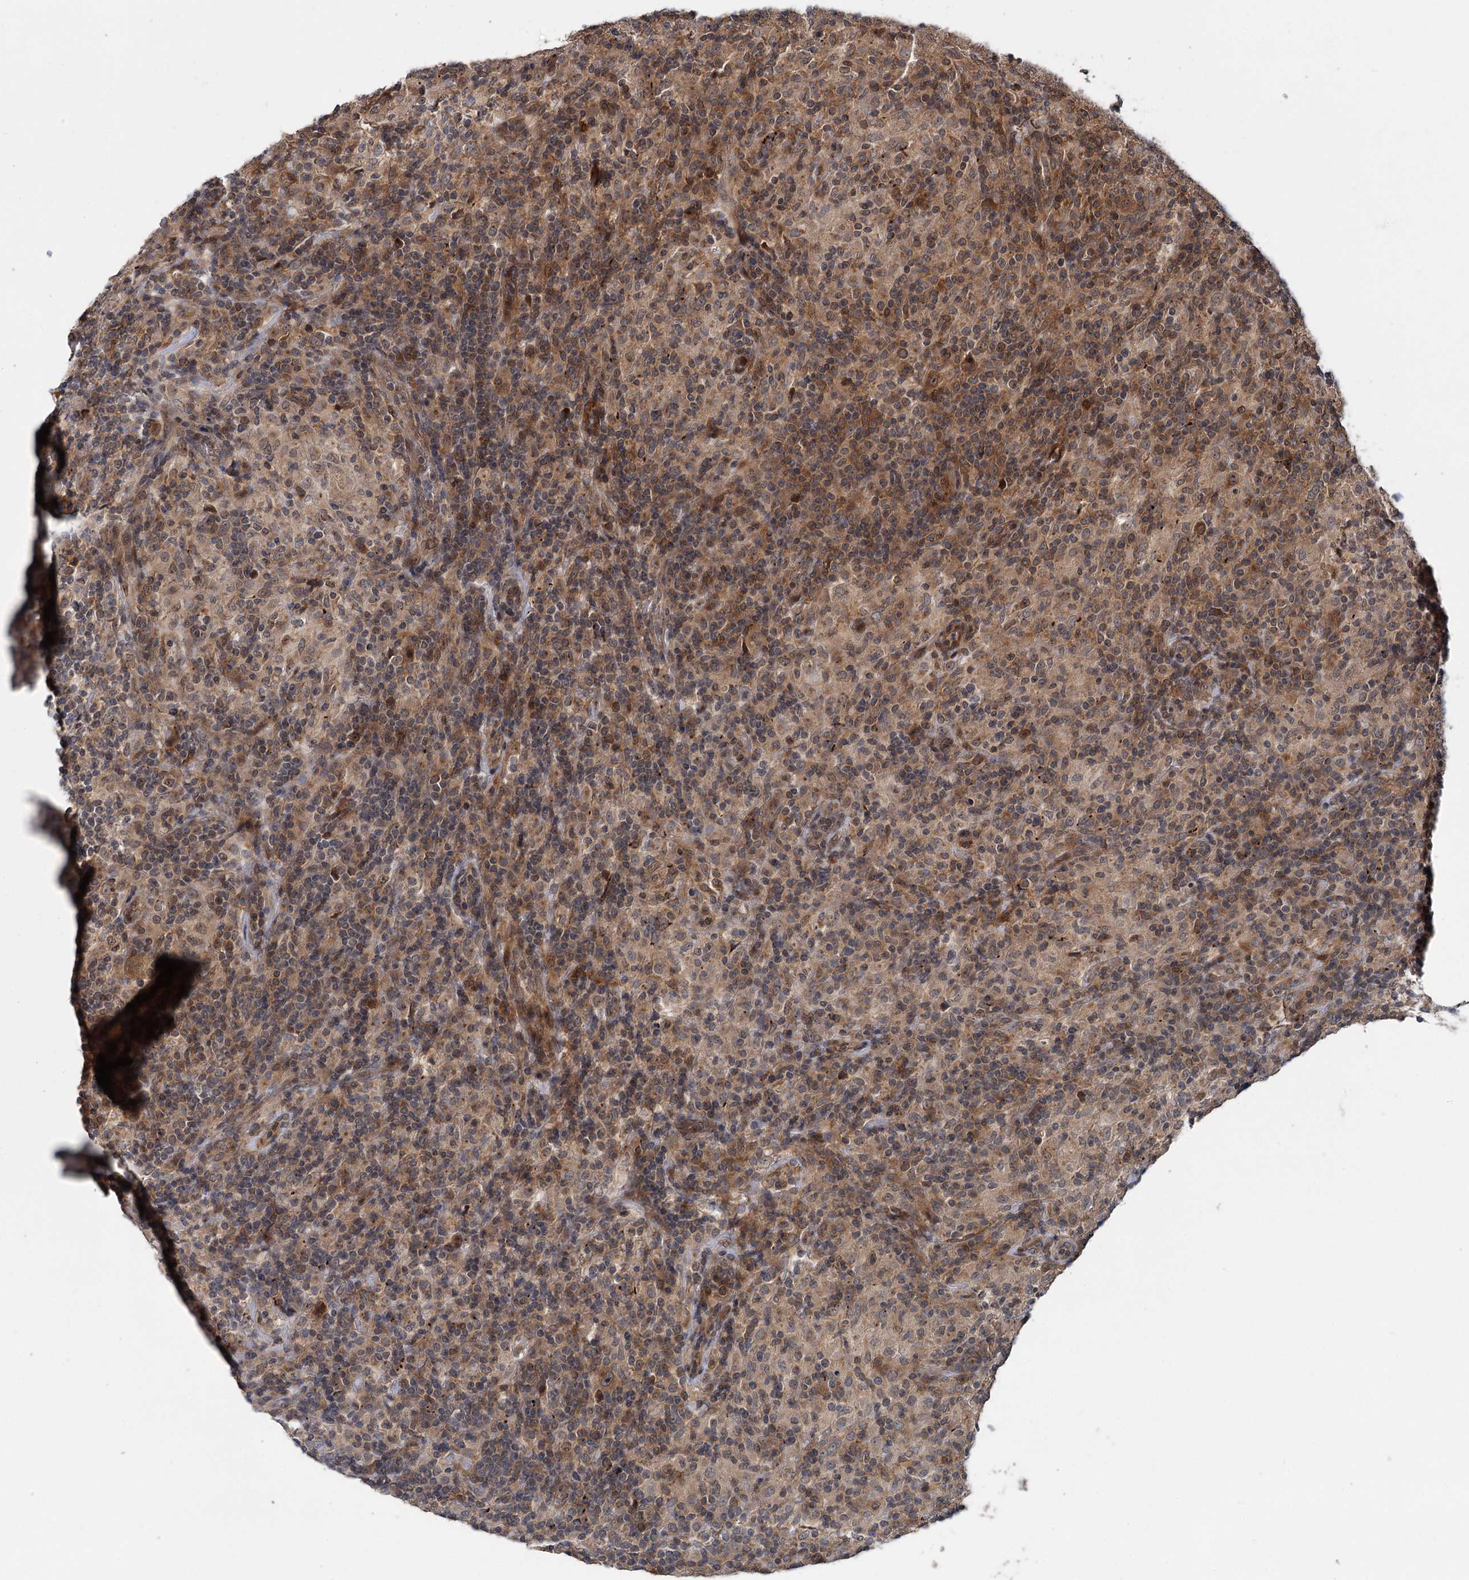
{"staining": {"intensity": "moderate", "quantity": "25%-75%", "location": "cytoplasmic/membranous,nuclear"}, "tissue": "lymphoma", "cell_type": "Tumor cells", "image_type": "cancer", "snomed": [{"axis": "morphology", "description": "Hodgkin's disease, NOS"}, {"axis": "topography", "description": "Lymph node"}], "caption": "A high-resolution micrograph shows immunohistochemistry (IHC) staining of Hodgkin's disease, which demonstrates moderate cytoplasmic/membranous and nuclear staining in approximately 25%-75% of tumor cells.", "gene": "KANSL2", "patient": {"sex": "male", "age": 70}}